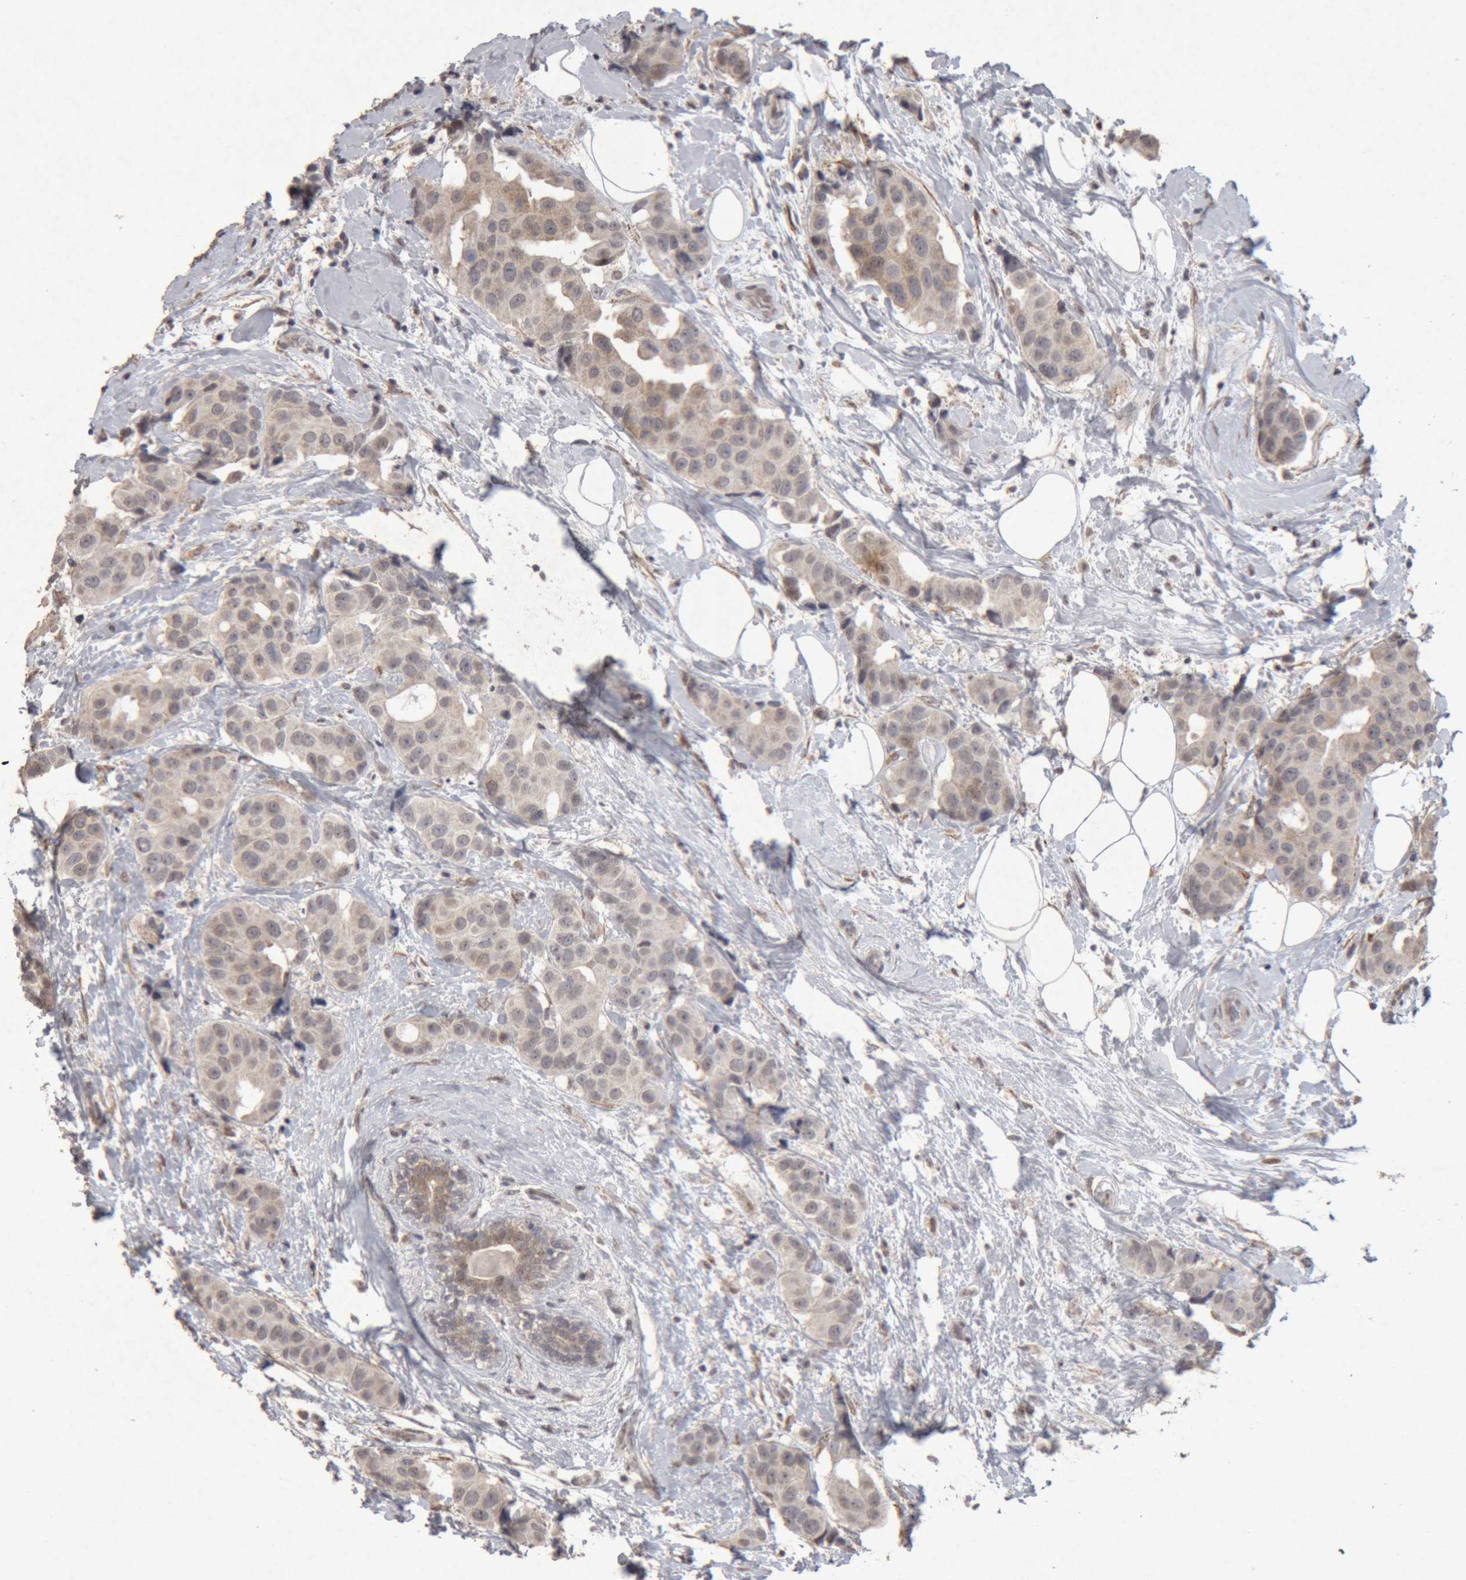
{"staining": {"intensity": "weak", "quantity": "<25%", "location": "cytoplasmic/membranous"}, "tissue": "breast cancer", "cell_type": "Tumor cells", "image_type": "cancer", "snomed": [{"axis": "morphology", "description": "Normal tissue, NOS"}, {"axis": "morphology", "description": "Duct carcinoma"}, {"axis": "topography", "description": "Breast"}], "caption": "Tumor cells are negative for protein expression in human breast intraductal carcinoma.", "gene": "MEP1A", "patient": {"sex": "female", "age": 39}}